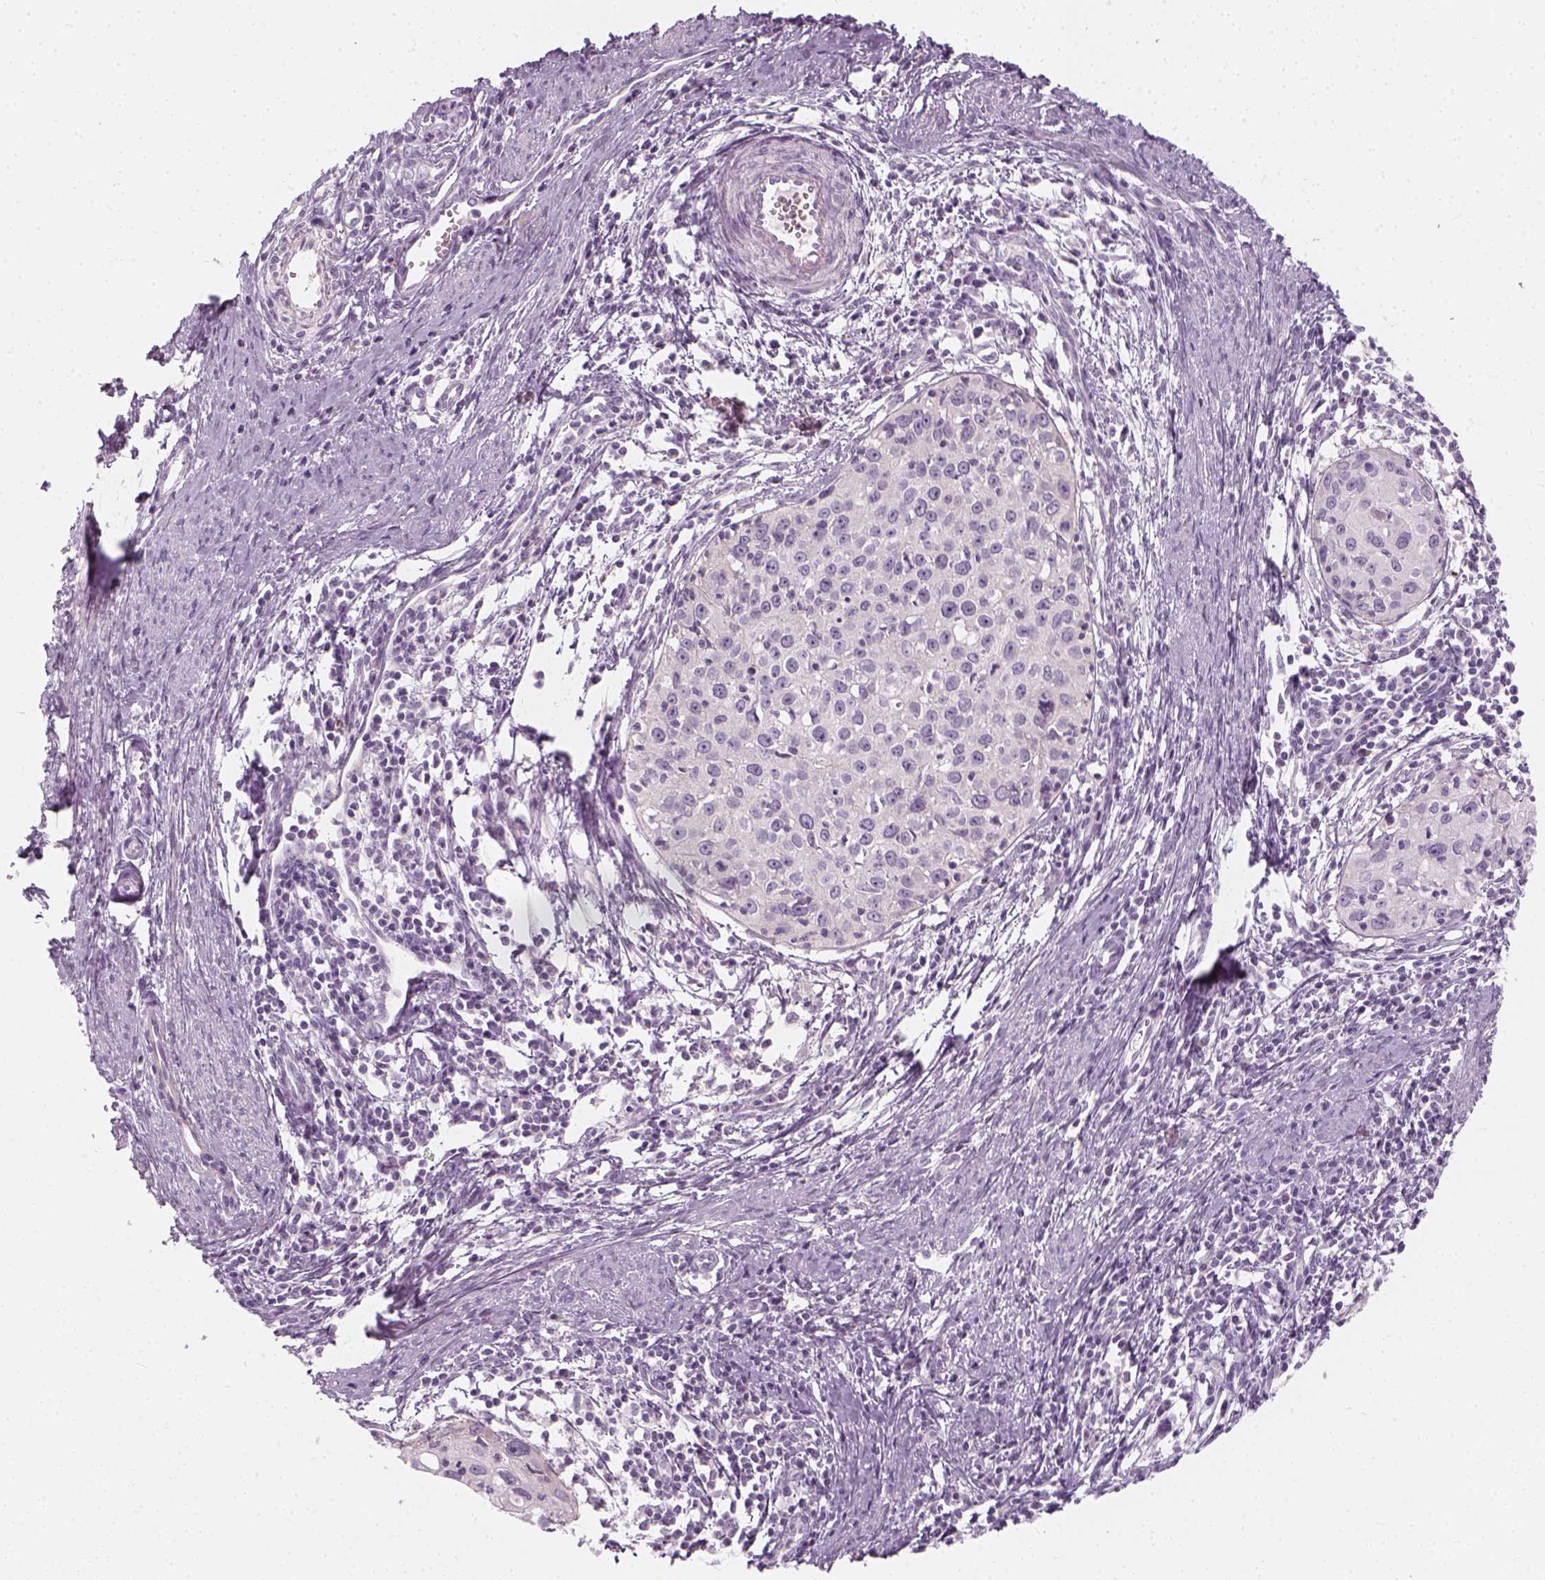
{"staining": {"intensity": "negative", "quantity": "none", "location": "none"}, "tissue": "cervical cancer", "cell_type": "Tumor cells", "image_type": "cancer", "snomed": [{"axis": "morphology", "description": "Squamous cell carcinoma, NOS"}, {"axis": "topography", "description": "Cervix"}], "caption": "Immunohistochemical staining of human cervical cancer (squamous cell carcinoma) exhibits no significant positivity in tumor cells. The staining was performed using DAB to visualize the protein expression in brown, while the nuclei were stained in blue with hematoxylin (Magnification: 20x).", "gene": "PRAME", "patient": {"sex": "female", "age": 40}}